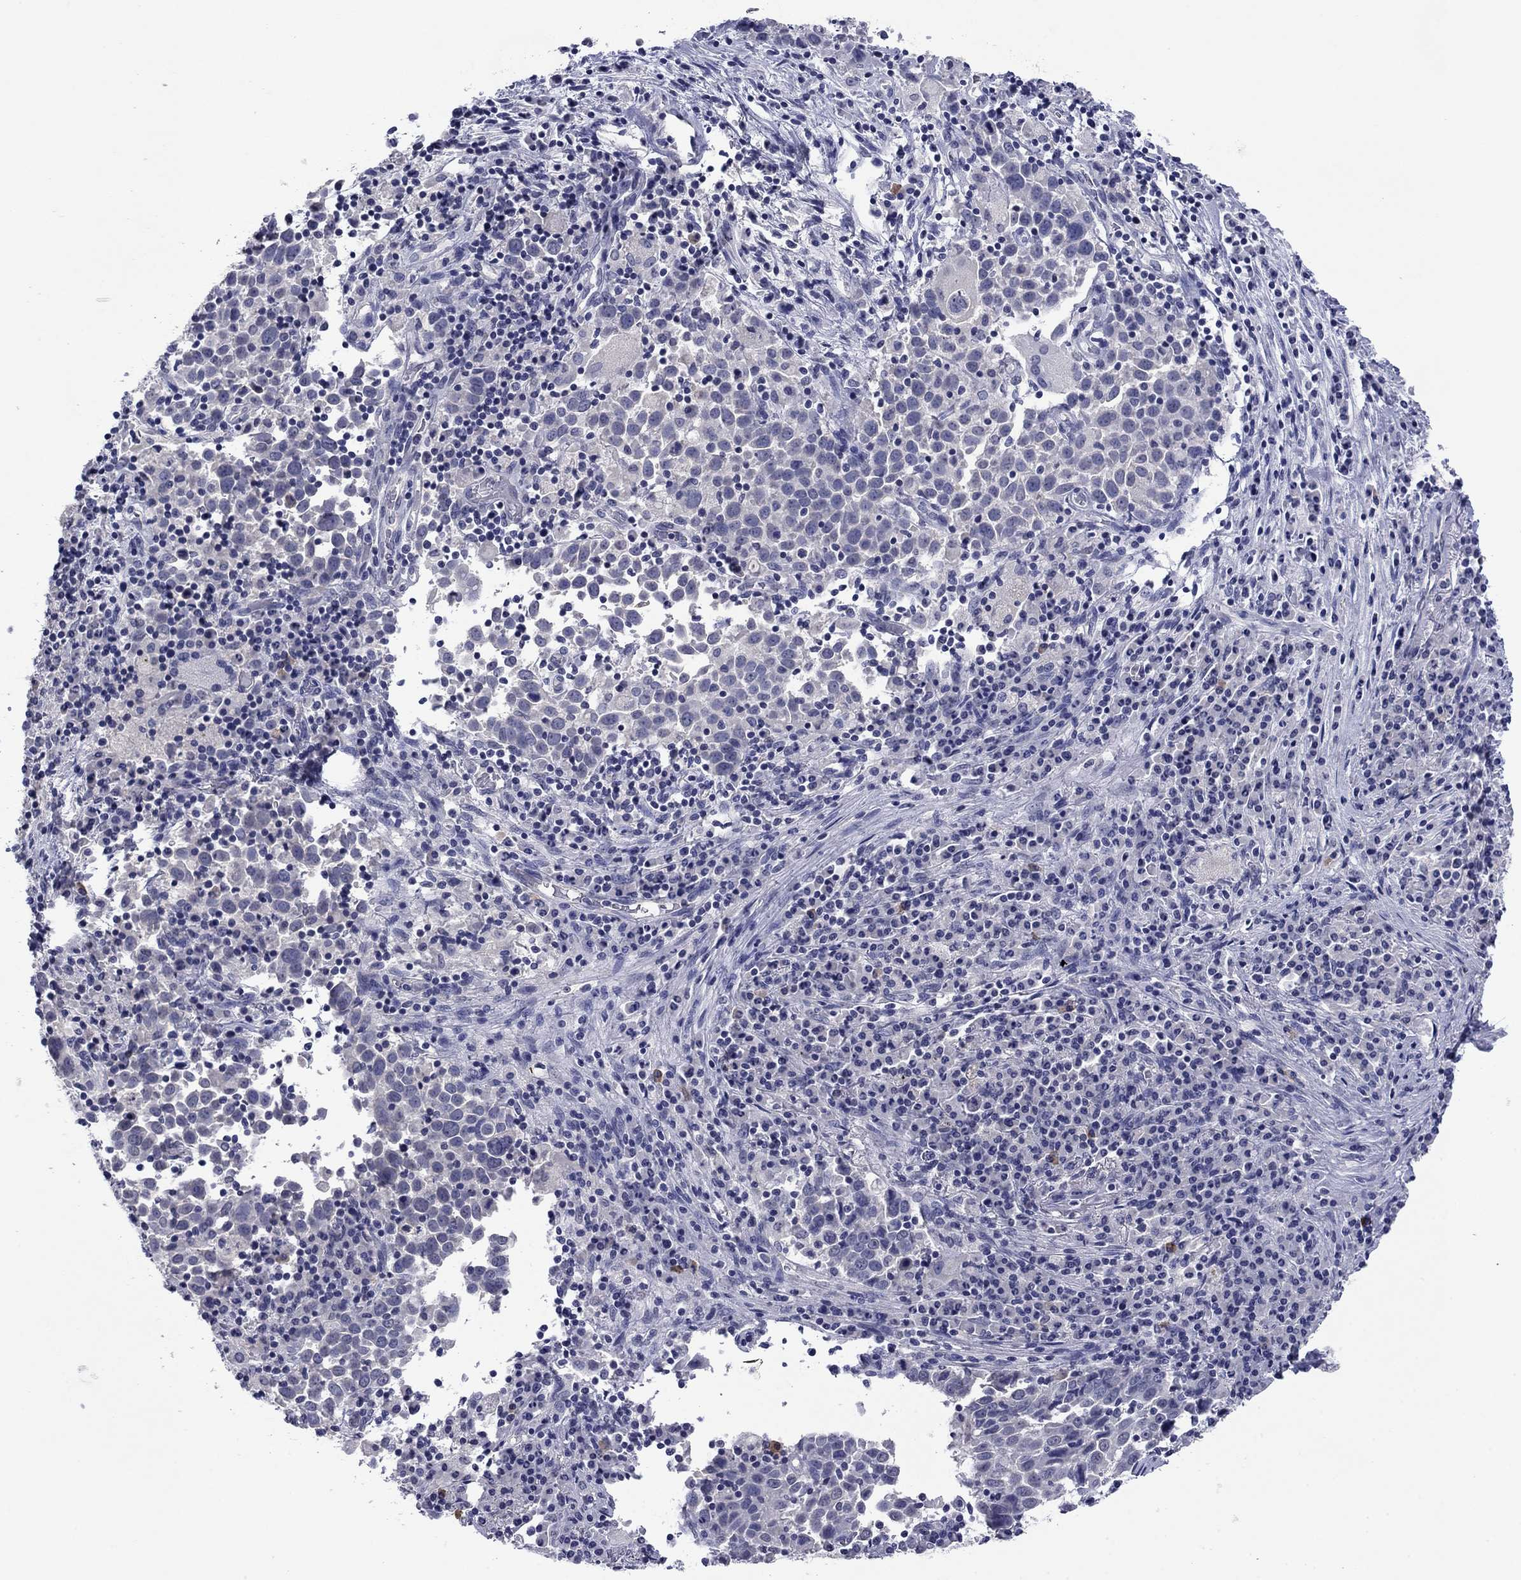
{"staining": {"intensity": "negative", "quantity": "none", "location": "none"}, "tissue": "lung cancer", "cell_type": "Tumor cells", "image_type": "cancer", "snomed": [{"axis": "morphology", "description": "Squamous cell carcinoma, NOS"}, {"axis": "topography", "description": "Lung"}], "caption": "This is an immunohistochemistry histopathology image of squamous cell carcinoma (lung). There is no positivity in tumor cells.", "gene": "HAO1", "patient": {"sex": "male", "age": 57}}